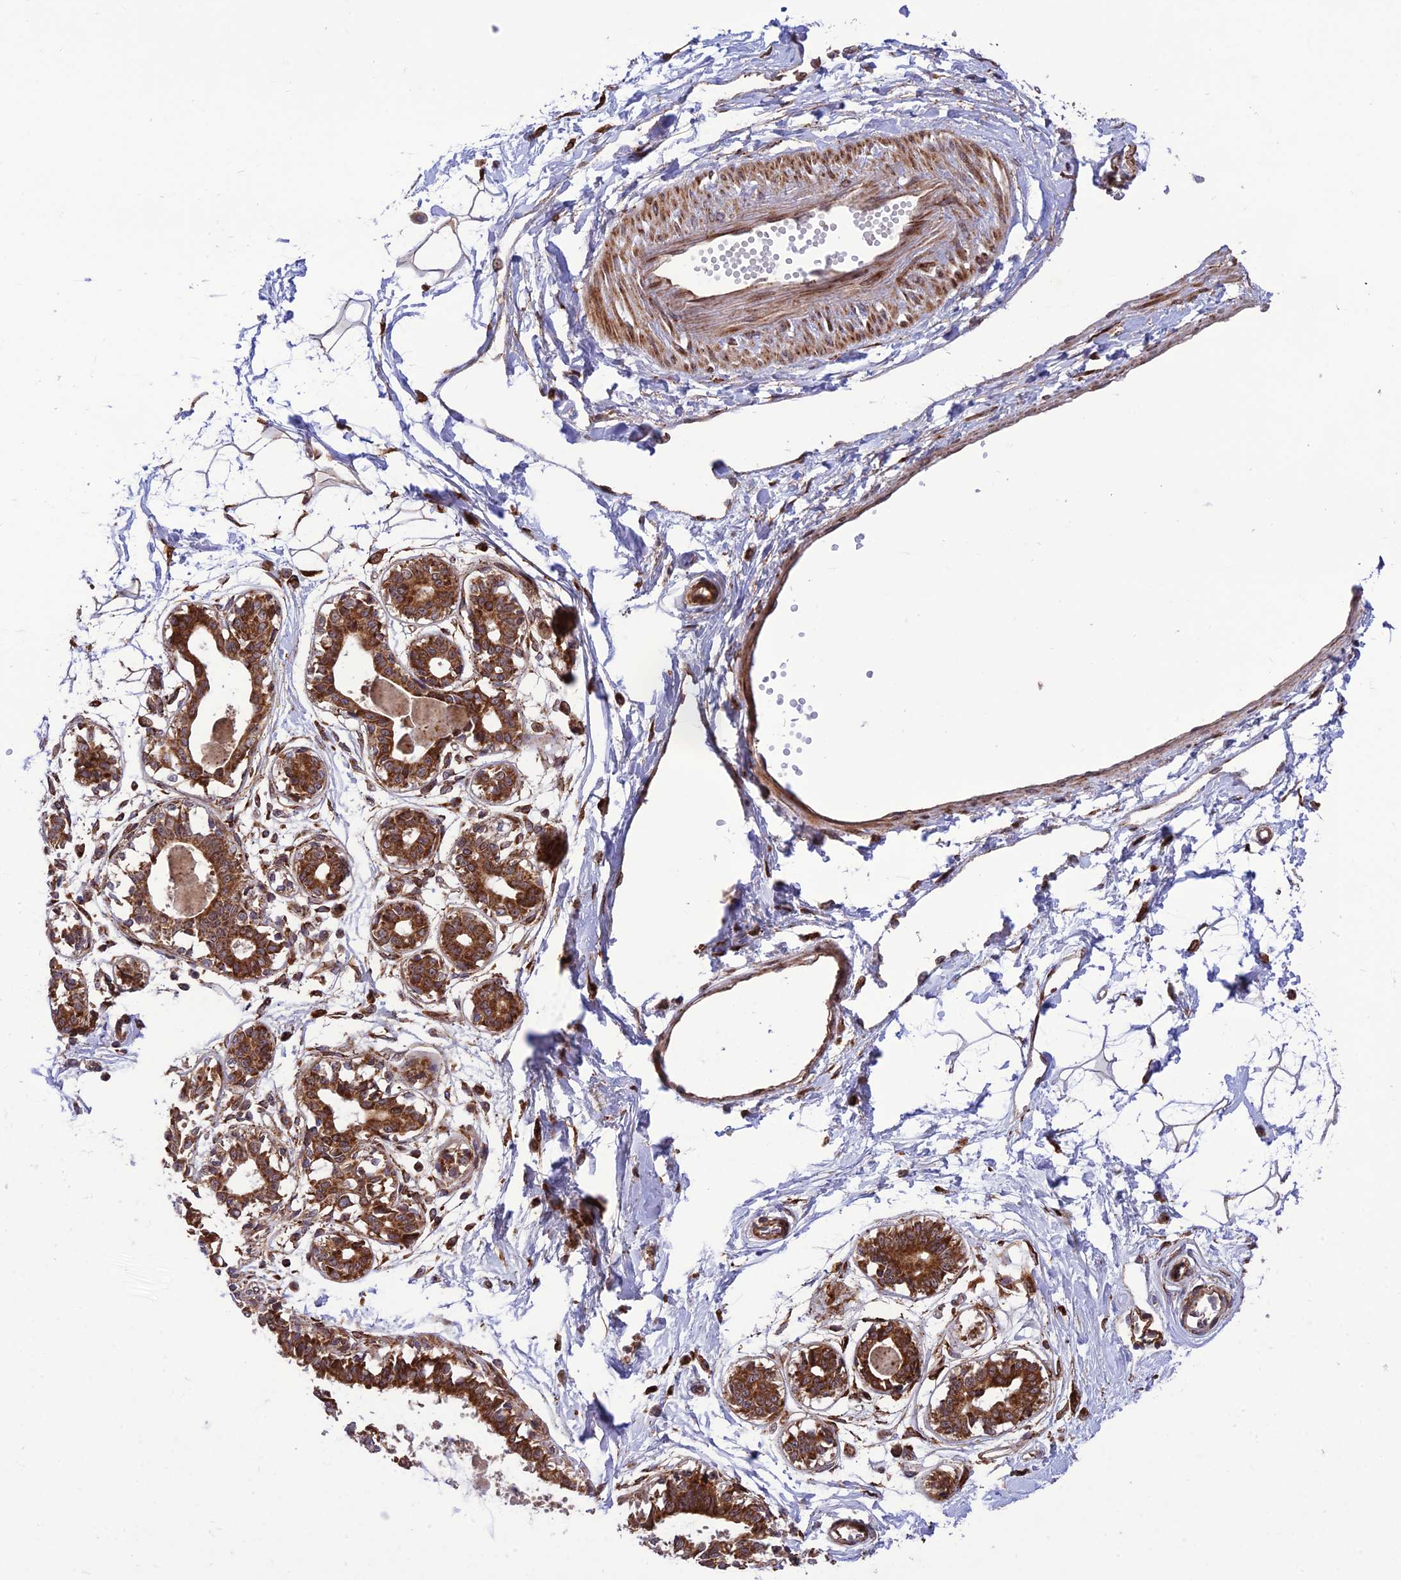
{"staining": {"intensity": "moderate", "quantity": "<25%", "location": "cytoplasmic/membranous"}, "tissue": "breast", "cell_type": "Adipocytes", "image_type": "normal", "snomed": [{"axis": "morphology", "description": "Normal tissue, NOS"}, {"axis": "topography", "description": "Breast"}], "caption": "Immunohistochemical staining of unremarkable breast shows moderate cytoplasmic/membranous protein expression in approximately <25% of adipocytes. (brown staining indicates protein expression, while blue staining denotes nuclei).", "gene": "CRTAP", "patient": {"sex": "female", "age": 45}}